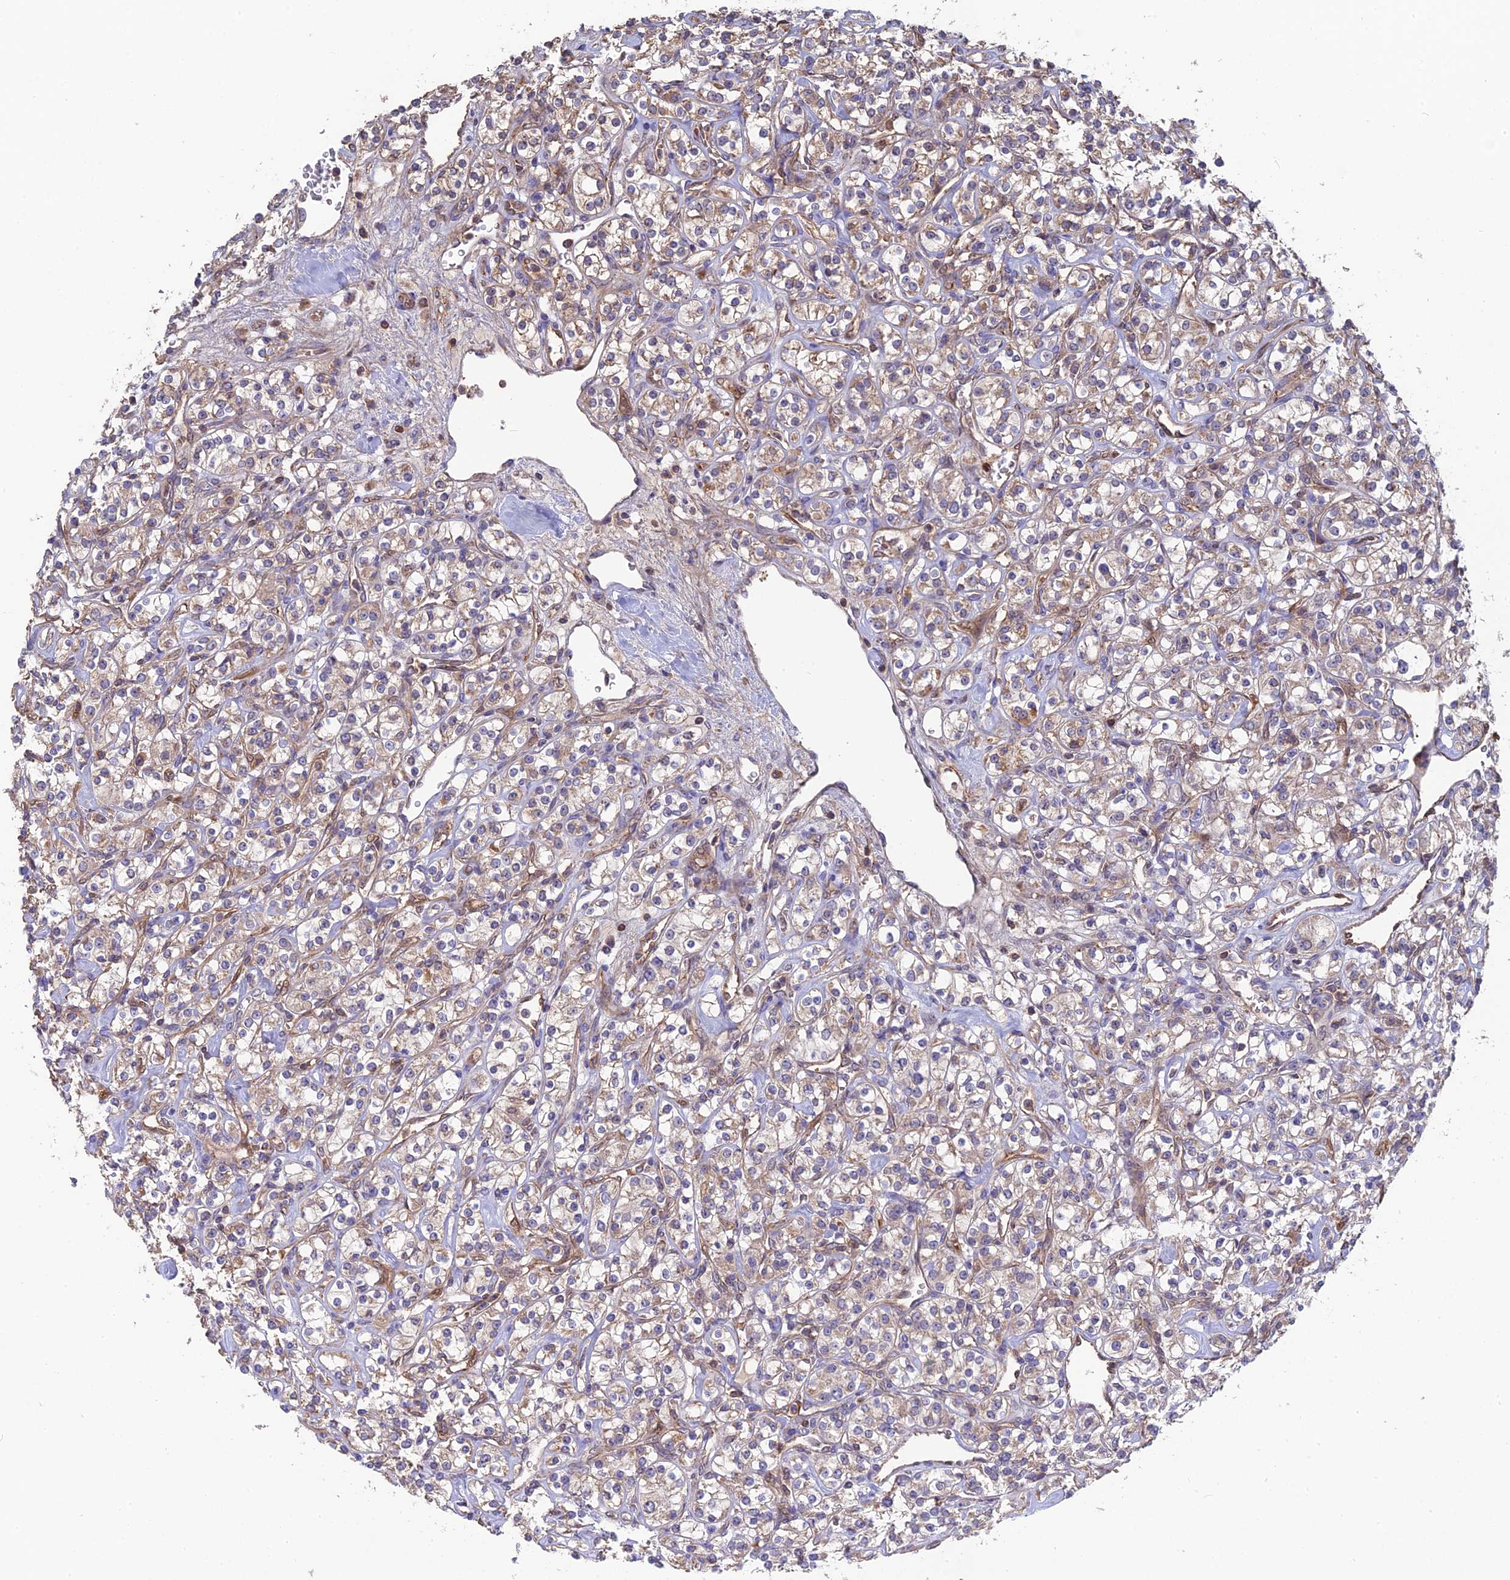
{"staining": {"intensity": "weak", "quantity": "25%-75%", "location": "cytoplasmic/membranous"}, "tissue": "renal cancer", "cell_type": "Tumor cells", "image_type": "cancer", "snomed": [{"axis": "morphology", "description": "Adenocarcinoma, NOS"}, {"axis": "topography", "description": "Kidney"}], "caption": "Immunohistochemistry histopathology image of adenocarcinoma (renal) stained for a protein (brown), which exhibits low levels of weak cytoplasmic/membranous expression in approximately 25%-75% of tumor cells.", "gene": "RPIA", "patient": {"sex": "male", "age": 77}}